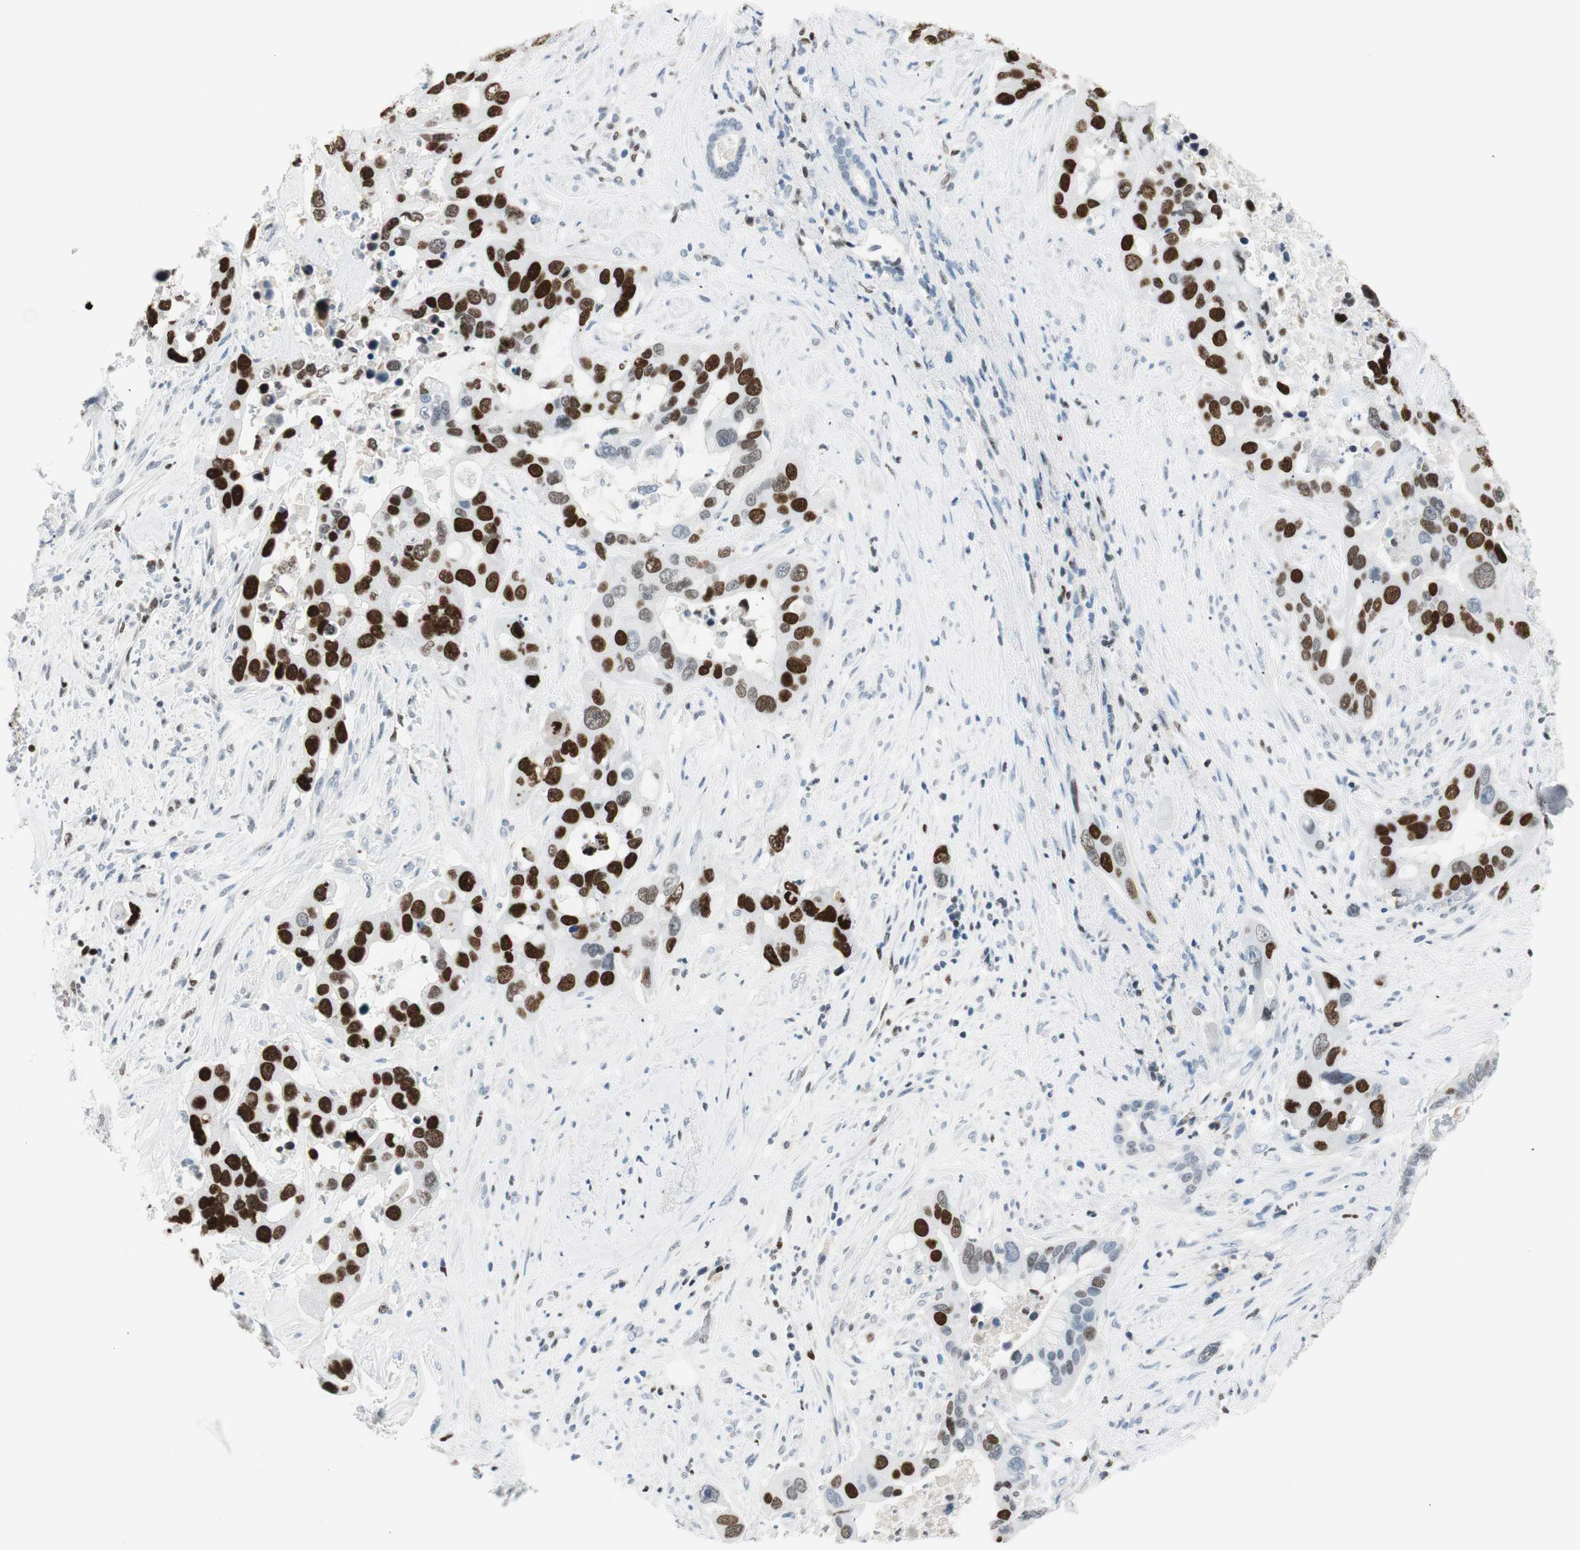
{"staining": {"intensity": "strong", "quantity": "25%-75%", "location": "nuclear"}, "tissue": "liver cancer", "cell_type": "Tumor cells", "image_type": "cancer", "snomed": [{"axis": "morphology", "description": "Cholangiocarcinoma"}, {"axis": "topography", "description": "Liver"}], "caption": "DAB (3,3'-diaminobenzidine) immunohistochemical staining of liver cancer (cholangiocarcinoma) reveals strong nuclear protein expression in approximately 25%-75% of tumor cells. (DAB (3,3'-diaminobenzidine) = brown stain, brightfield microscopy at high magnification).", "gene": "EZH2", "patient": {"sex": "female", "age": 65}}